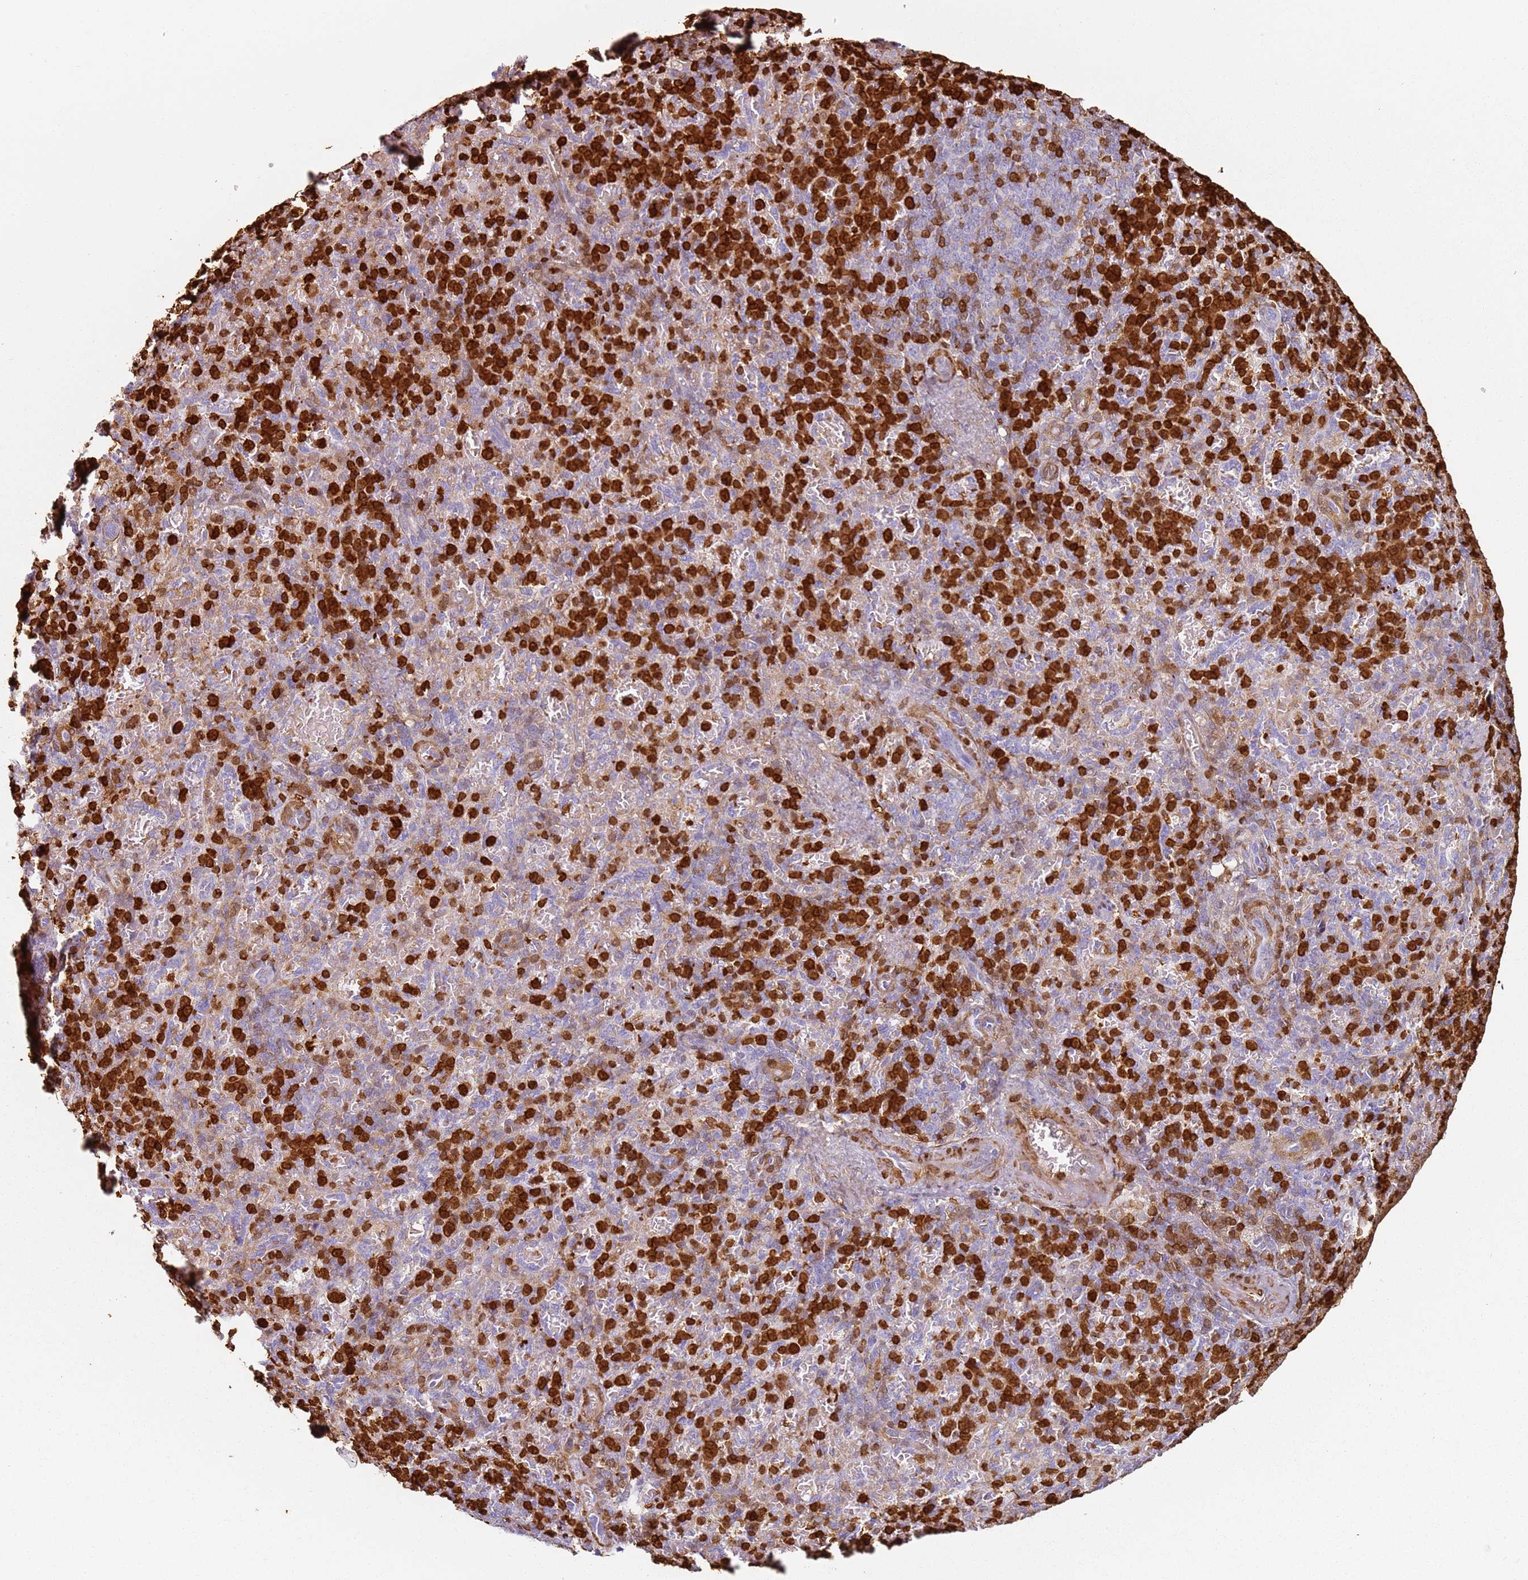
{"staining": {"intensity": "strong", "quantity": "25%-75%", "location": "cytoplasmic/membranous,nuclear"}, "tissue": "spleen", "cell_type": "Cells in red pulp", "image_type": "normal", "snomed": [{"axis": "morphology", "description": "Normal tissue, NOS"}, {"axis": "topography", "description": "Spleen"}], "caption": "Human spleen stained for a protein (brown) displays strong cytoplasmic/membranous,nuclear positive staining in approximately 25%-75% of cells in red pulp.", "gene": "S100A4", "patient": {"sex": "female", "age": 74}}